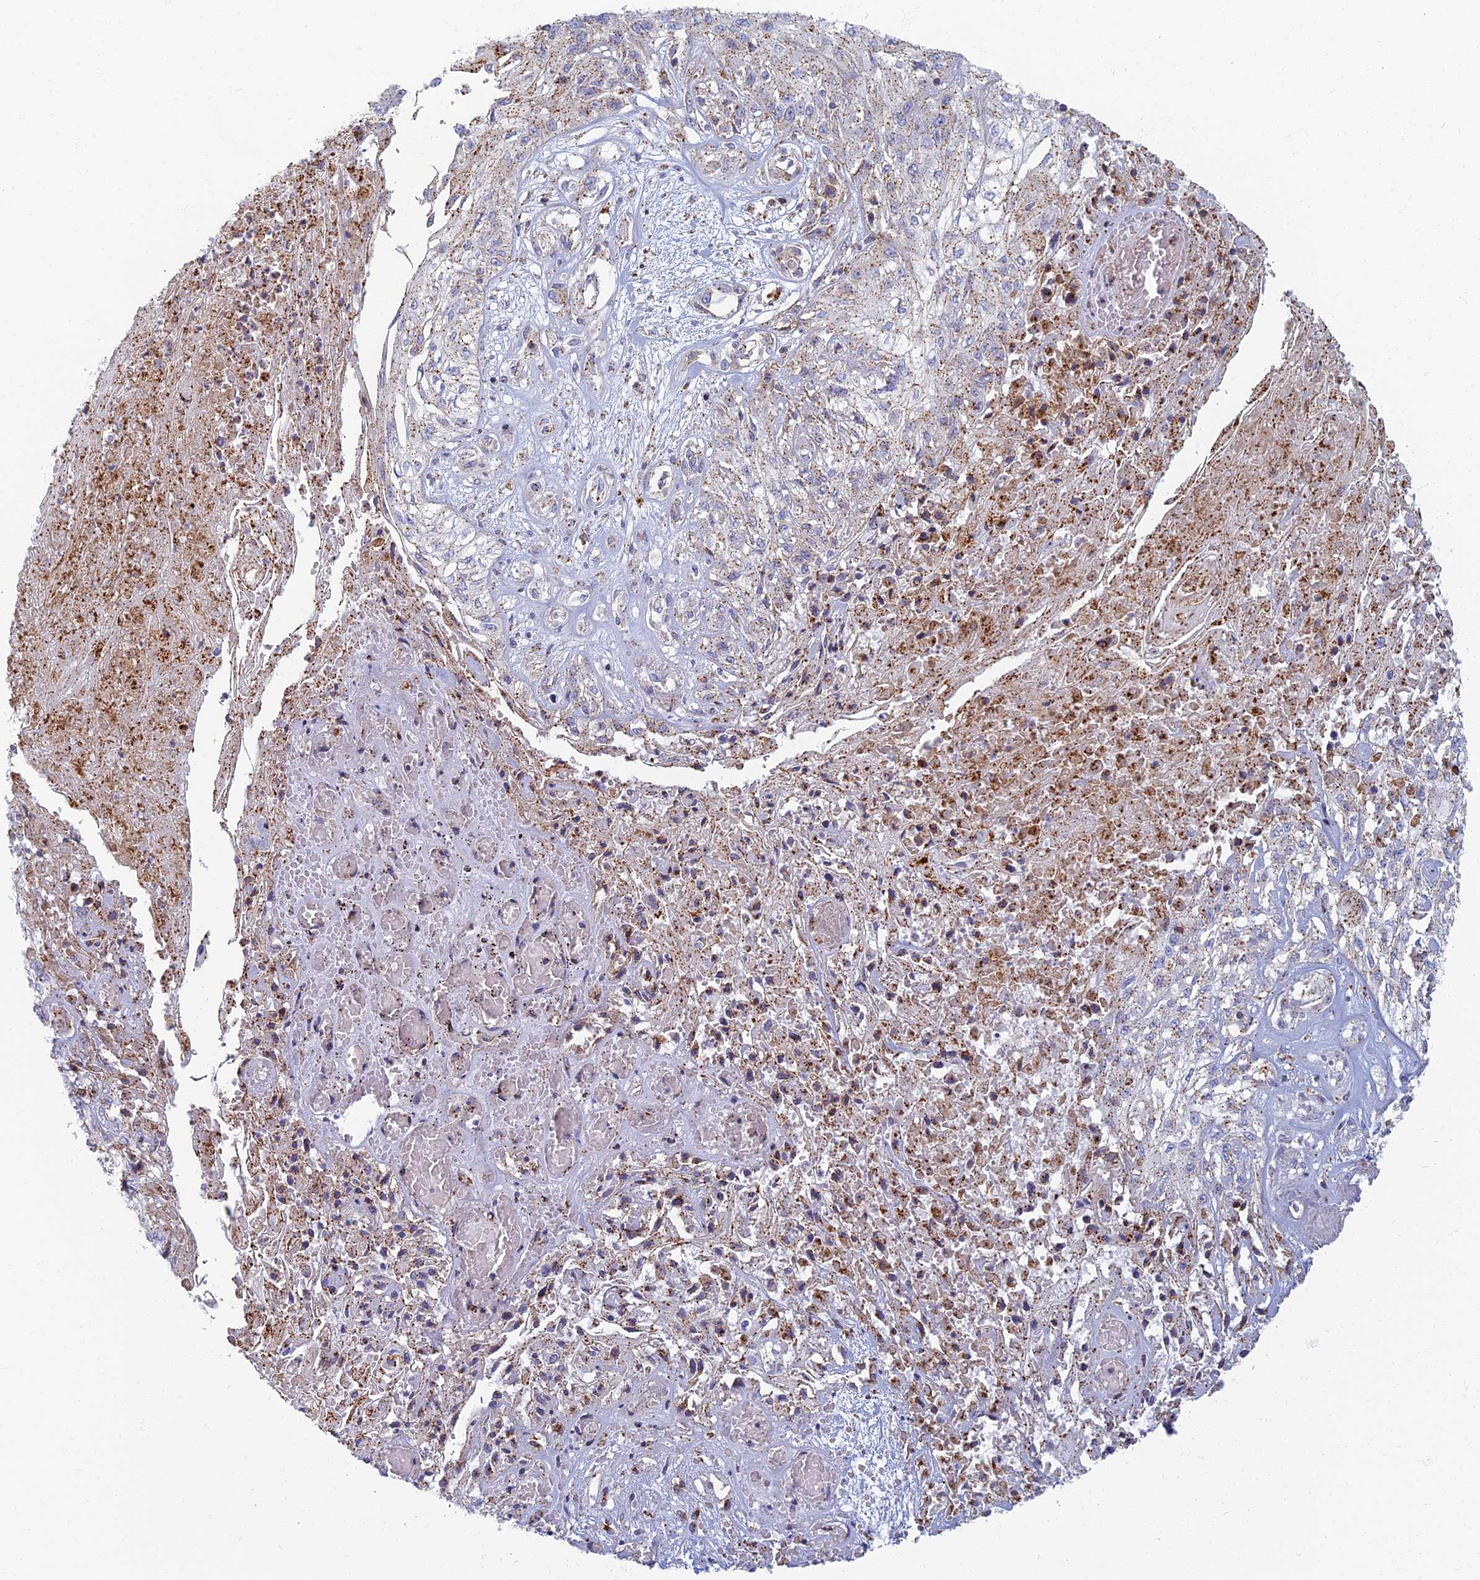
{"staining": {"intensity": "weak", "quantity": "<25%", "location": "cytoplasmic/membranous"}, "tissue": "skin cancer", "cell_type": "Tumor cells", "image_type": "cancer", "snomed": [{"axis": "morphology", "description": "Squamous cell carcinoma, NOS"}, {"axis": "morphology", "description": "Squamous cell carcinoma, metastatic, NOS"}, {"axis": "topography", "description": "Skin"}, {"axis": "topography", "description": "Lymph node"}], "caption": "This is a image of immunohistochemistry (IHC) staining of skin cancer (squamous cell carcinoma), which shows no staining in tumor cells.", "gene": "CHMP4B", "patient": {"sex": "male", "age": 75}}